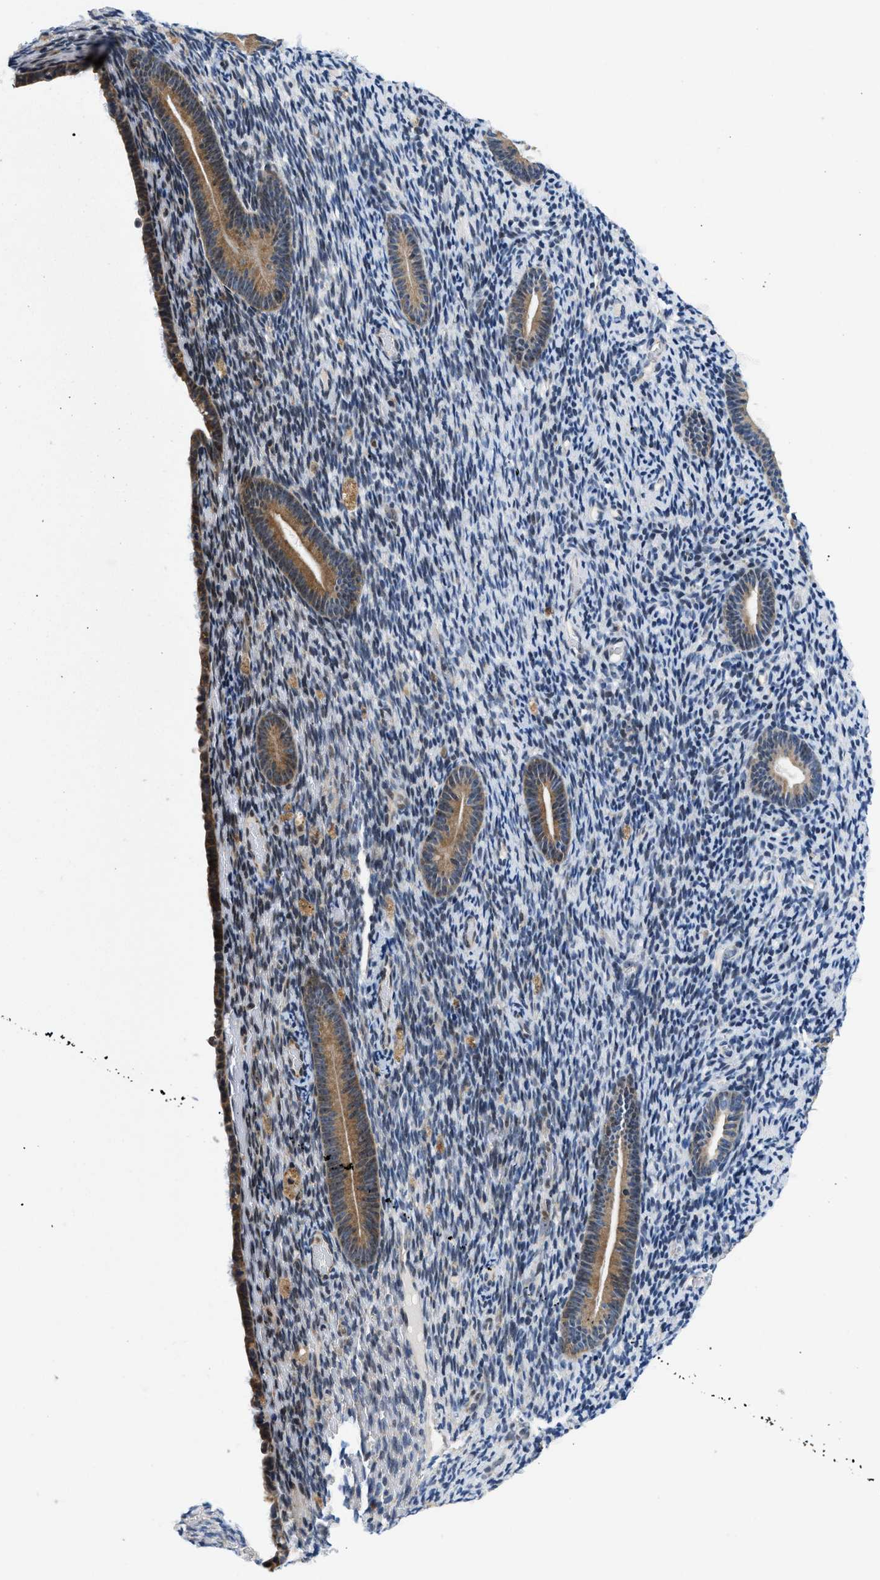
{"staining": {"intensity": "weak", "quantity": "<25%", "location": "cytoplasmic/membranous"}, "tissue": "endometrium", "cell_type": "Cells in endometrial stroma", "image_type": "normal", "snomed": [{"axis": "morphology", "description": "Normal tissue, NOS"}, {"axis": "topography", "description": "Endometrium"}], "caption": "A high-resolution micrograph shows immunohistochemistry staining of unremarkable endometrium, which shows no significant expression in cells in endometrial stroma. The staining was performed using DAB (3,3'-diaminobenzidine) to visualize the protein expression in brown, while the nuclei were stained in blue with hematoxylin (Magnification: 20x).", "gene": "IKBKE", "patient": {"sex": "female", "age": 51}}